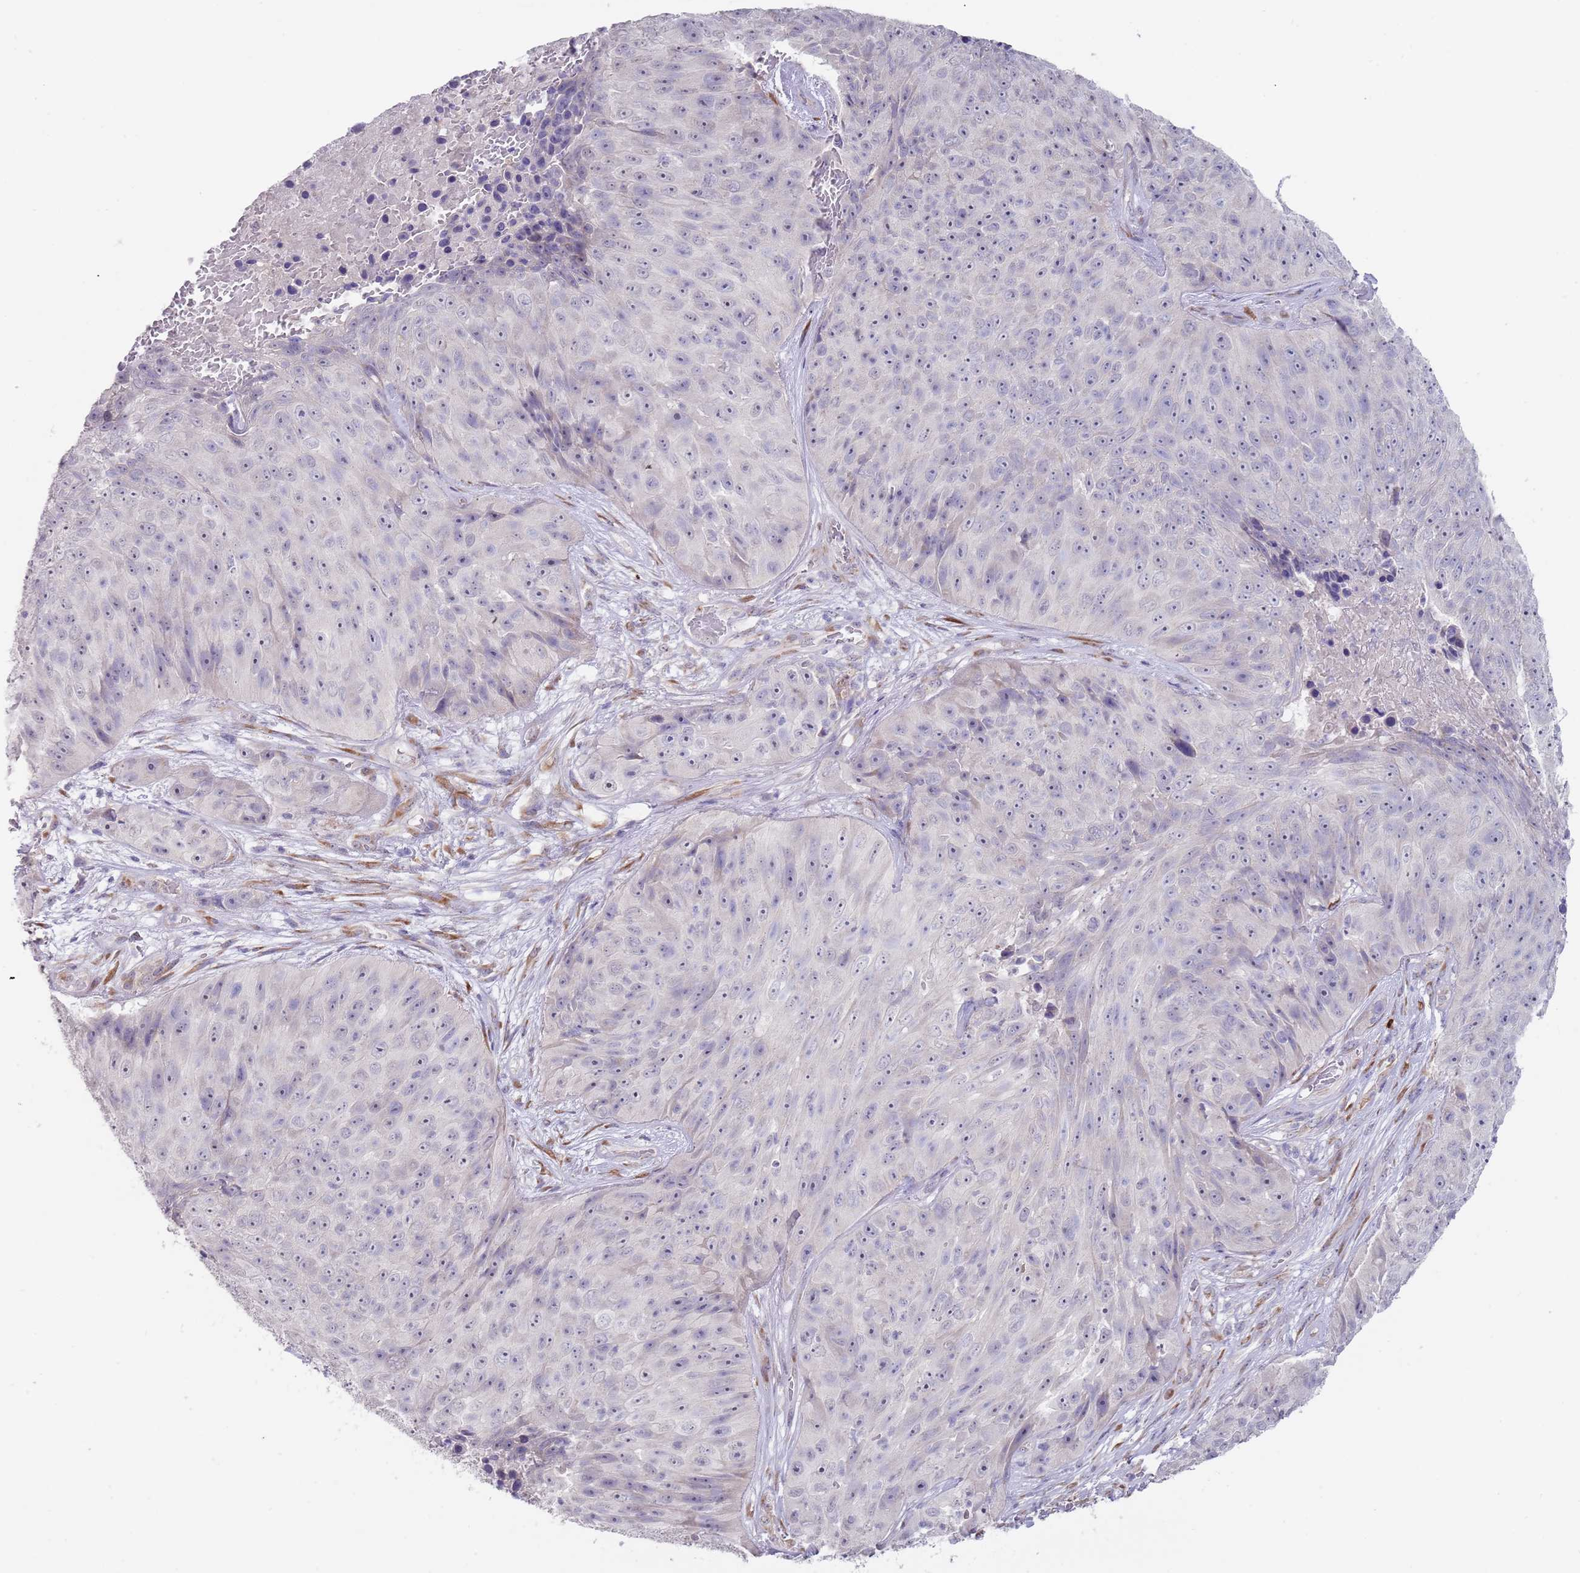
{"staining": {"intensity": "negative", "quantity": "none", "location": "none"}, "tissue": "skin cancer", "cell_type": "Tumor cells", "image_type": "cancer", "snomed": [{"axis": "morphology", "description": "Squamous cell carcinoma, NOS"}, {"axis": "topography", "description": "Skin"}], "caption": "Immunohistochemical staining of skin squamous cell carcinoma exhibits no significant staining in tumor cells.", "gene": "TNRC6C", "patient": {"sex": "female", "age": 87}}